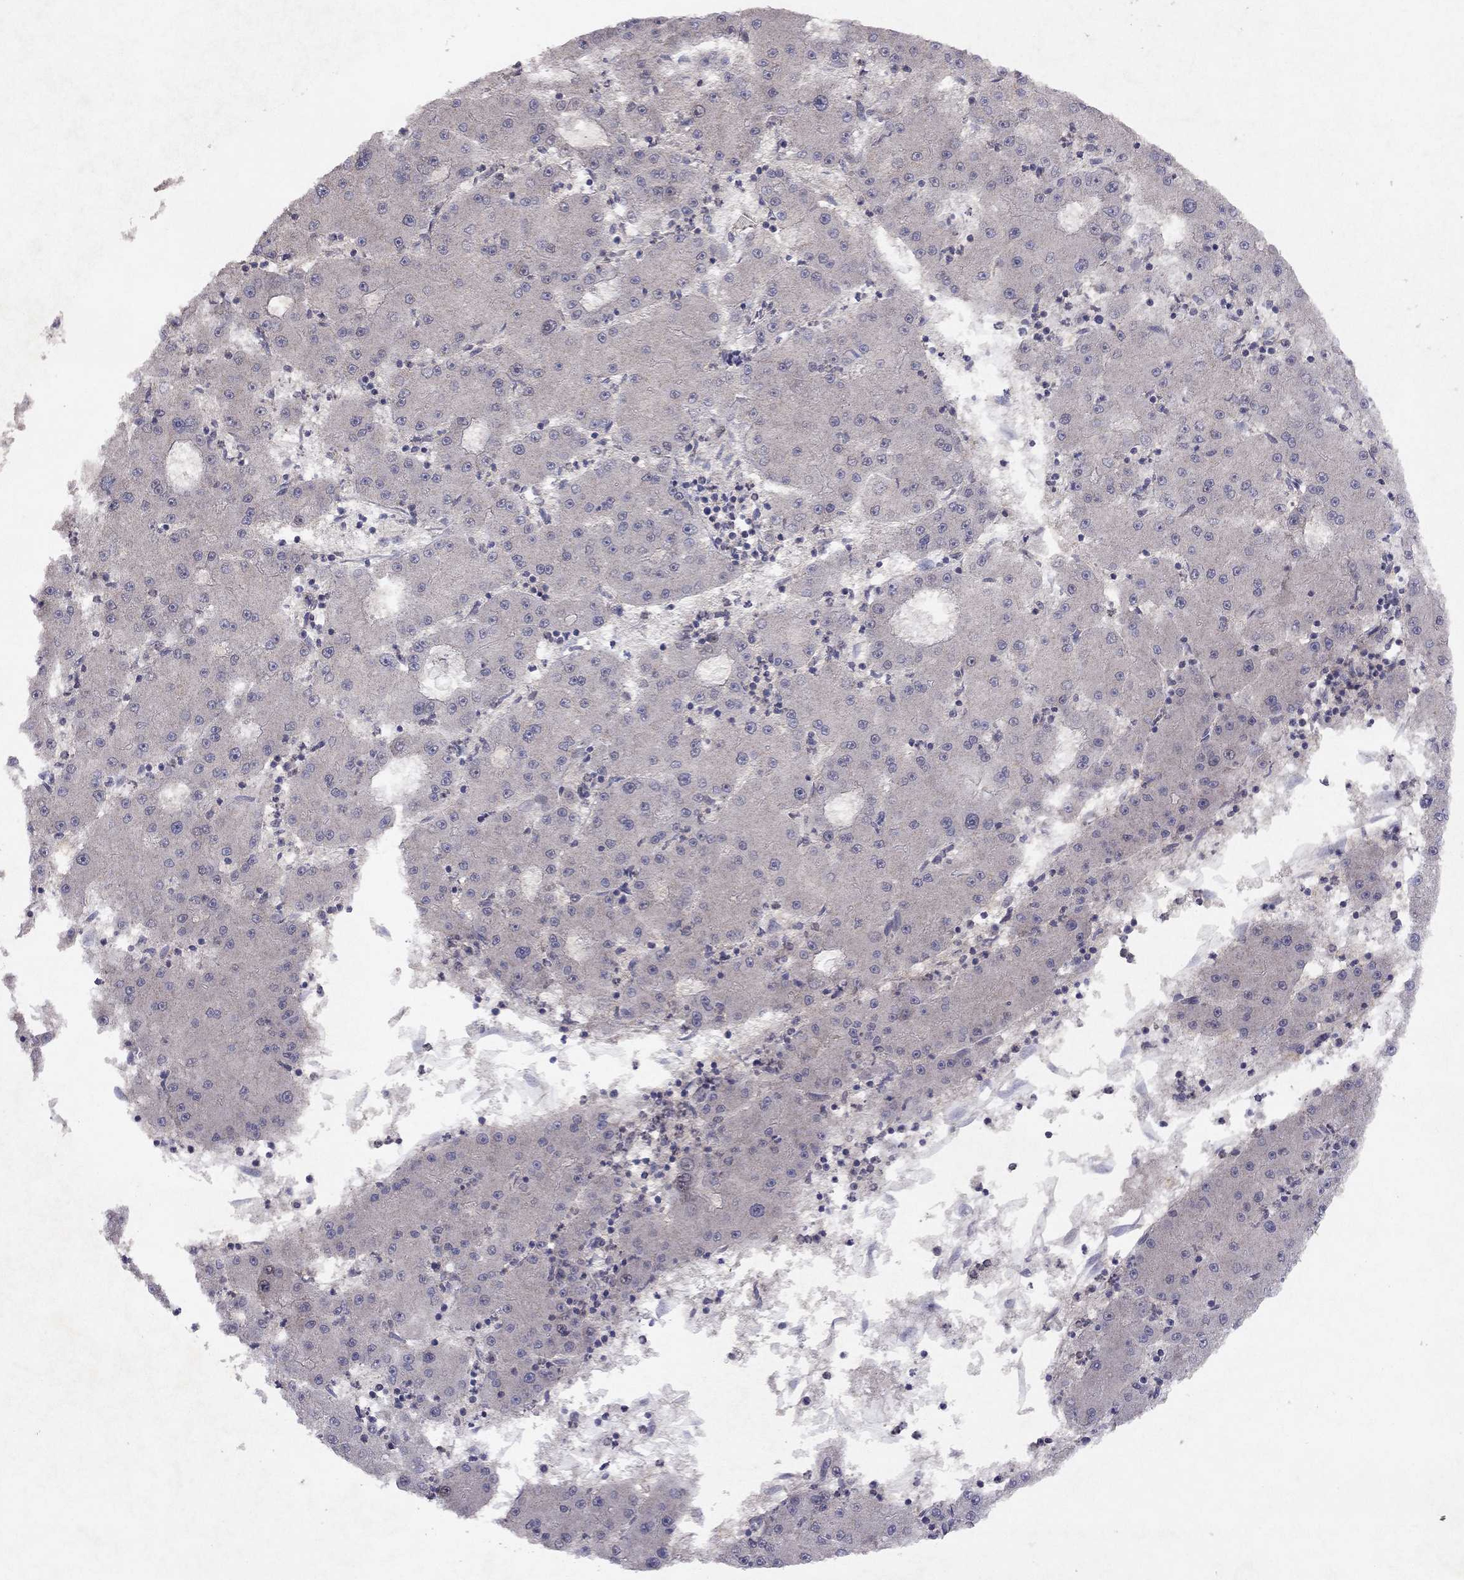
{"staining": {"intensity": "negative", "quantity": "none", "location": "none"}, "tissue": "liver cancer", "cell_type": "Tumor cells", "image_type": "cancer", "snomed": [{"axis": "morphology", "description": "Carcinoma, Hepatocellular, NOS"}, {"axis": "topography", "description": "Liver"}], "caption": "IHC micrograph of liver cancer (hepatocellular carcinoma) stained for a protein (brown), which shows no expression in tumor cells. (Brightfield microscopy of DAB (3,3'-diaminobenzidine) immunohistochemistry at high magnification).", "gene": "ESR2", "patient": {"sex": "male", "age": 73}}